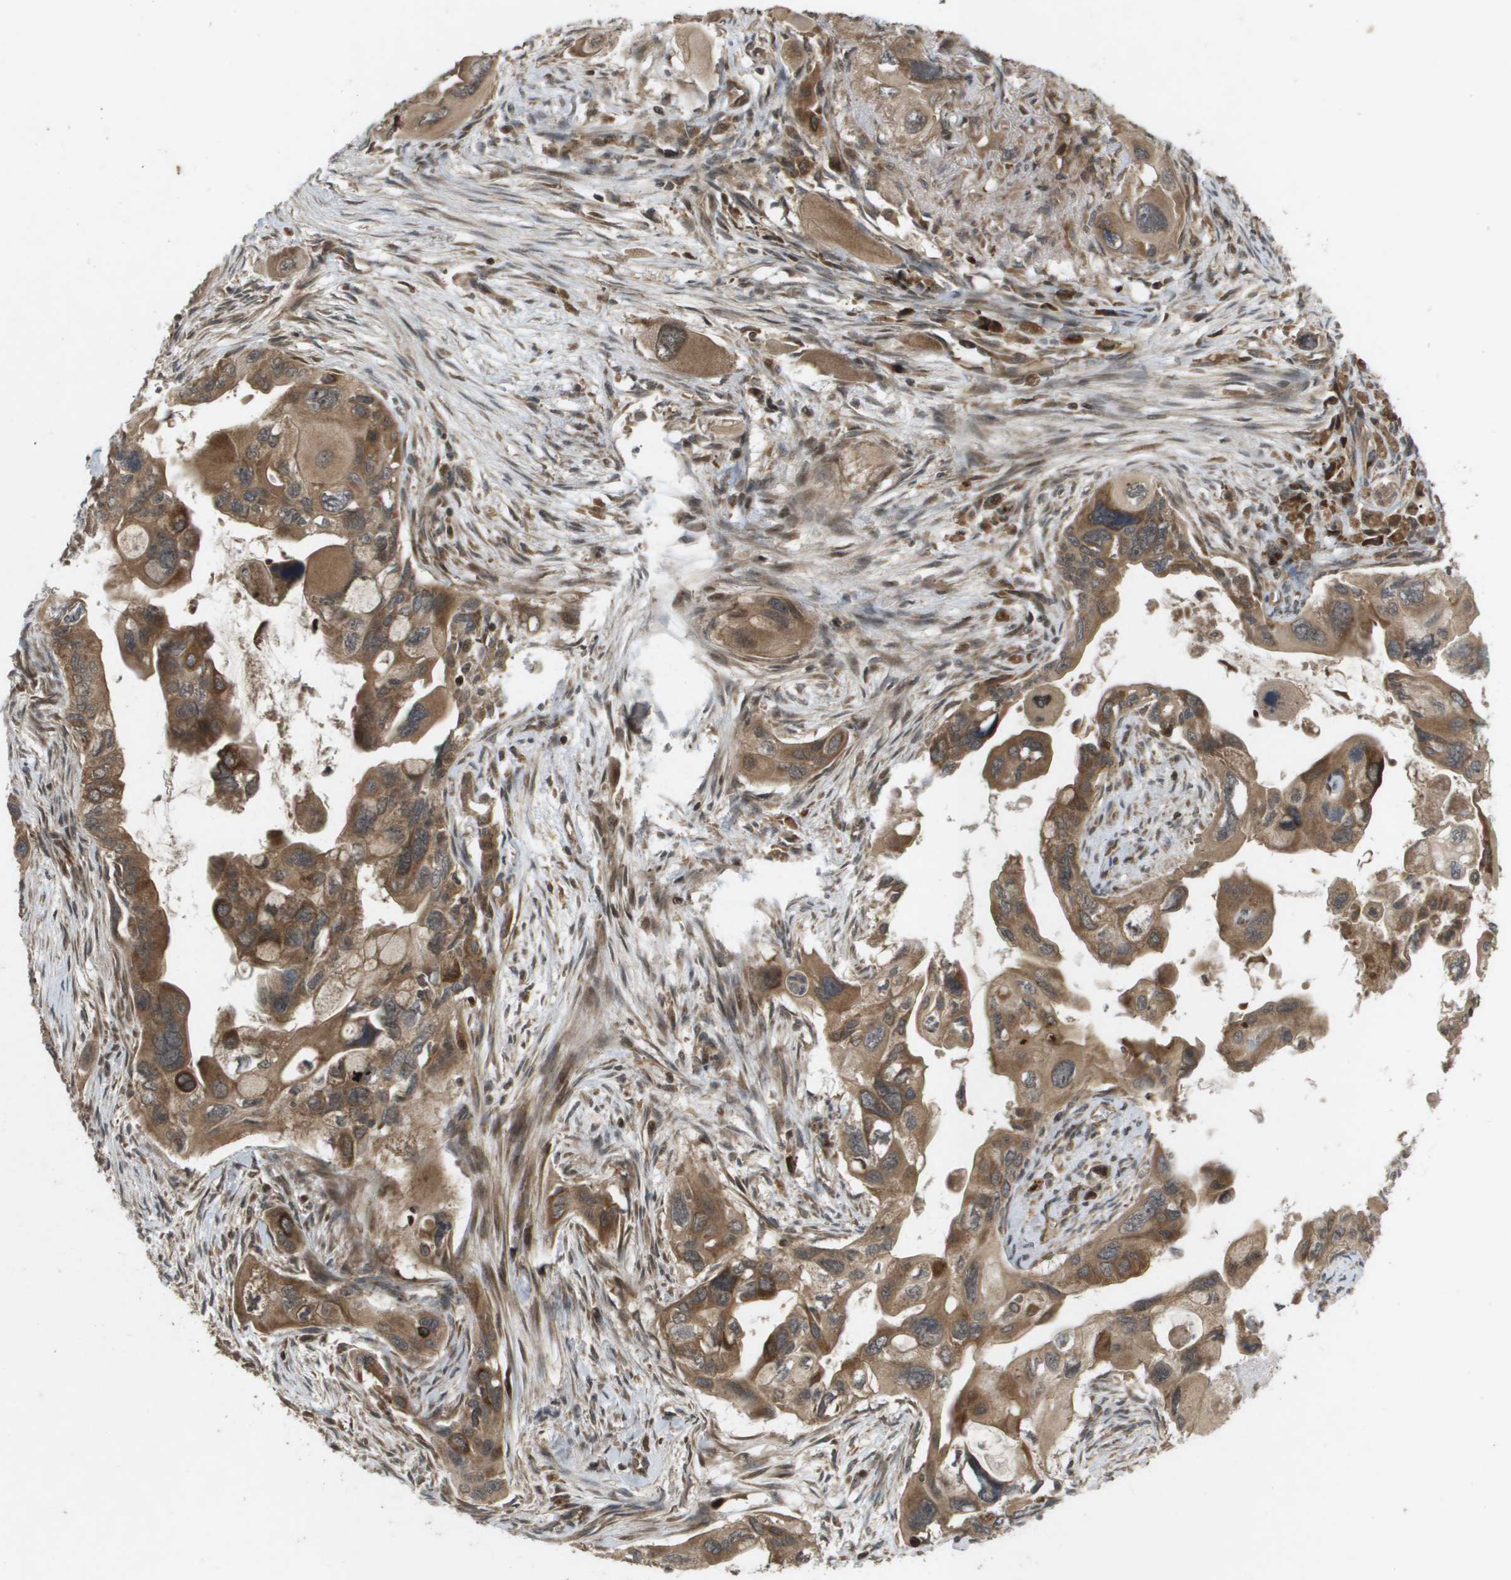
{"staining": {"intensity": "strong", "quantity": ">75%", "location": "cytoplasmic/membranous"}, "tissue": "pancreatic cancer", "cell_type": "Tumor cells", "image_type": "cancer", "snomed": [{"axis": "morphology", "description": "Adenocarcinoma, NOS"}, {"axis": "topography", "description": "Pancreas"}], "caption": "Protein analysis of adenocarcinoma (pancreatic) tissue demonstrates strong cytoplasmic/membranous positivity in about >75% of tumor cells. The staining was performed using DAB (3,3'-diaminobenzidine) to visualize the protein expression in brown, while the nuclei were stained in blue with hematoxylin (Magnification: 20x).", "gene": "KIF11", "patient": {"sex": "male", "age": 73}}